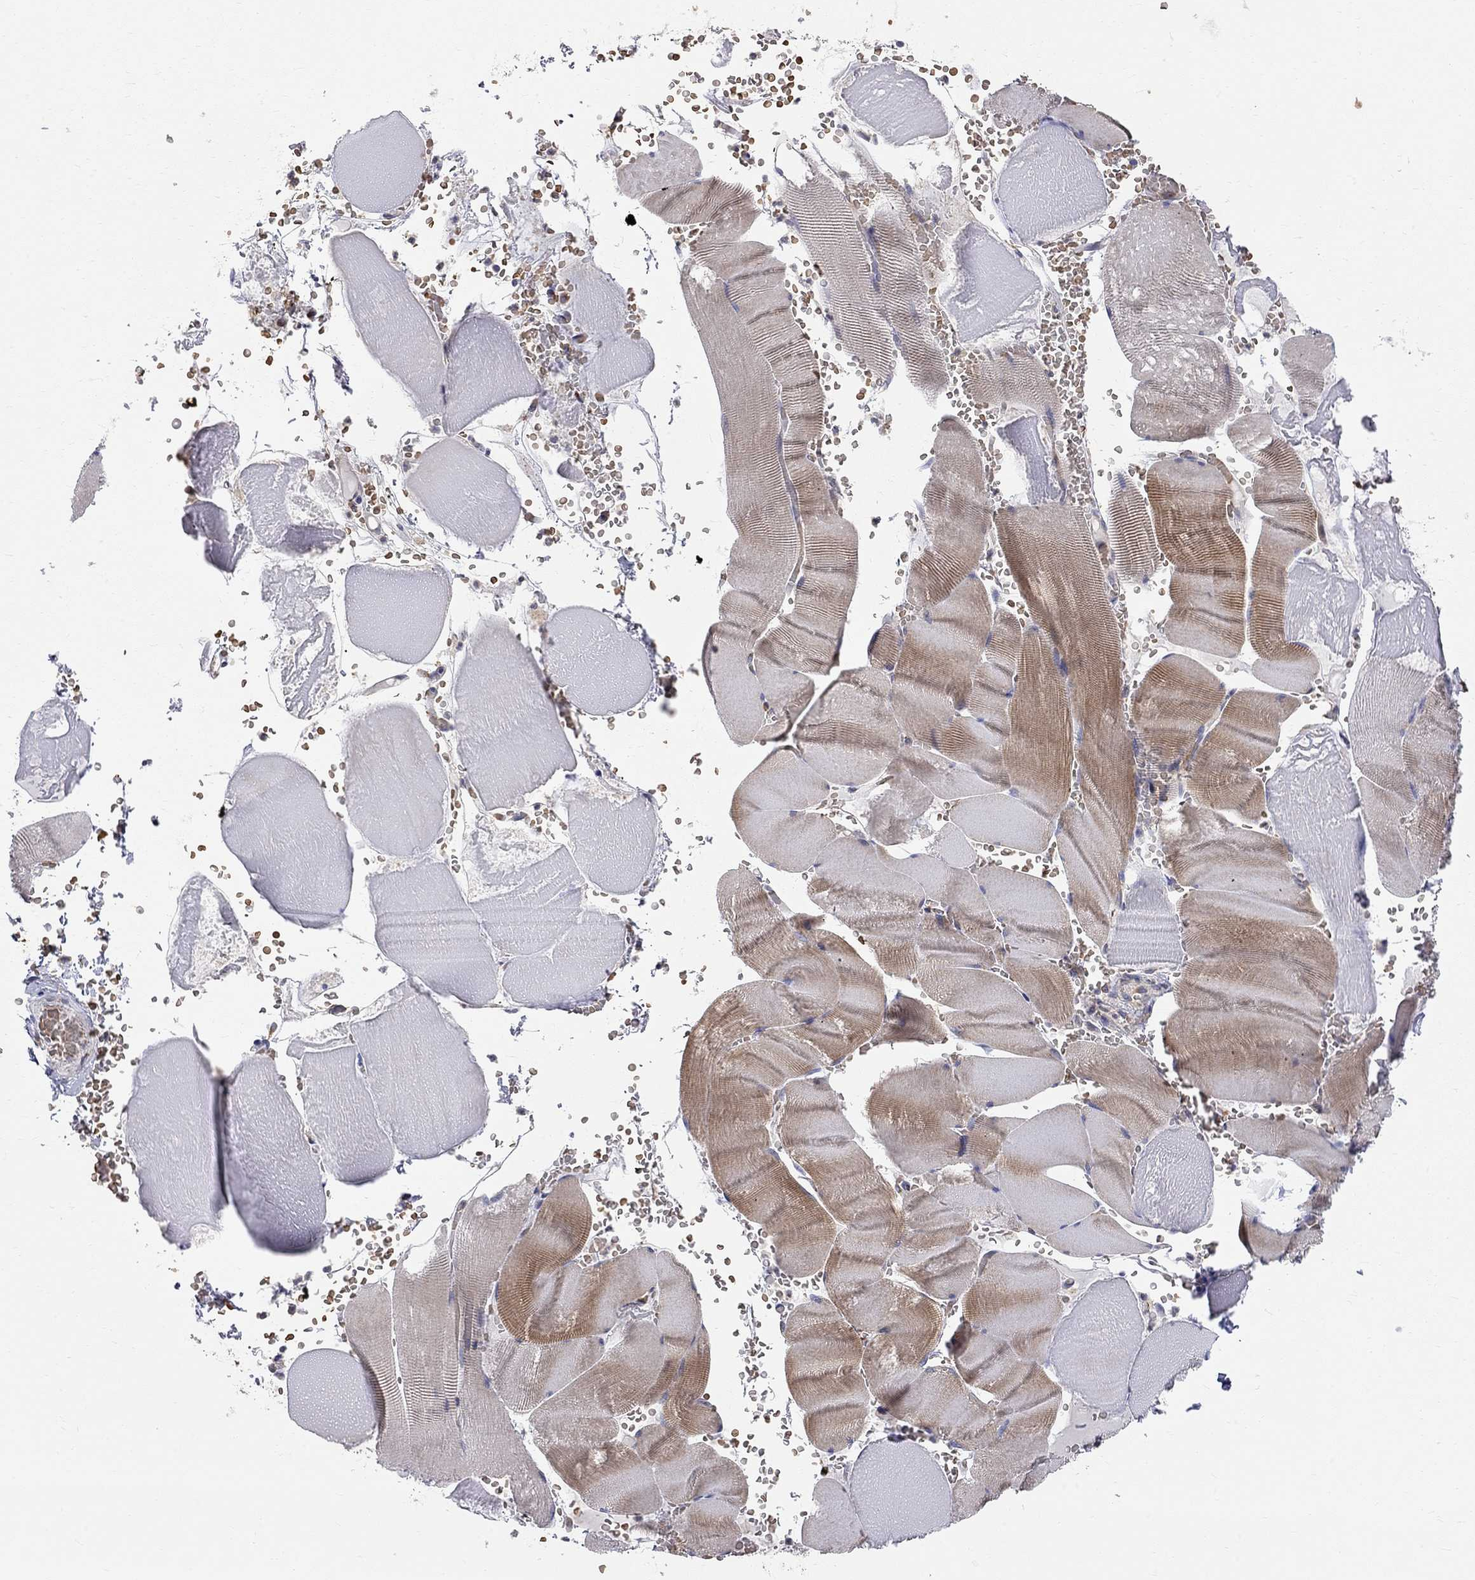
{"staining": {"intensity": "moderate", "quantity": "<25%", "location": "cytoplasmic/membranous"}, "tissue": "skeletal muscle", "cell_type": "Myocytes", "image_type": "normal", "snomed": [{"axis": "morphology", "description": "Normal tissue, NOS"}, {"axis": "topography", "description": "Skeletal muscle"}], "caption": "Protein analysis of unremarkable skeletal muscle reveals moderate cytoplasmic/membranous positivity in approximately <25% of myocytes.", "gene": "CASTOR1", "patient": {"sex": "male", "age": 56}}